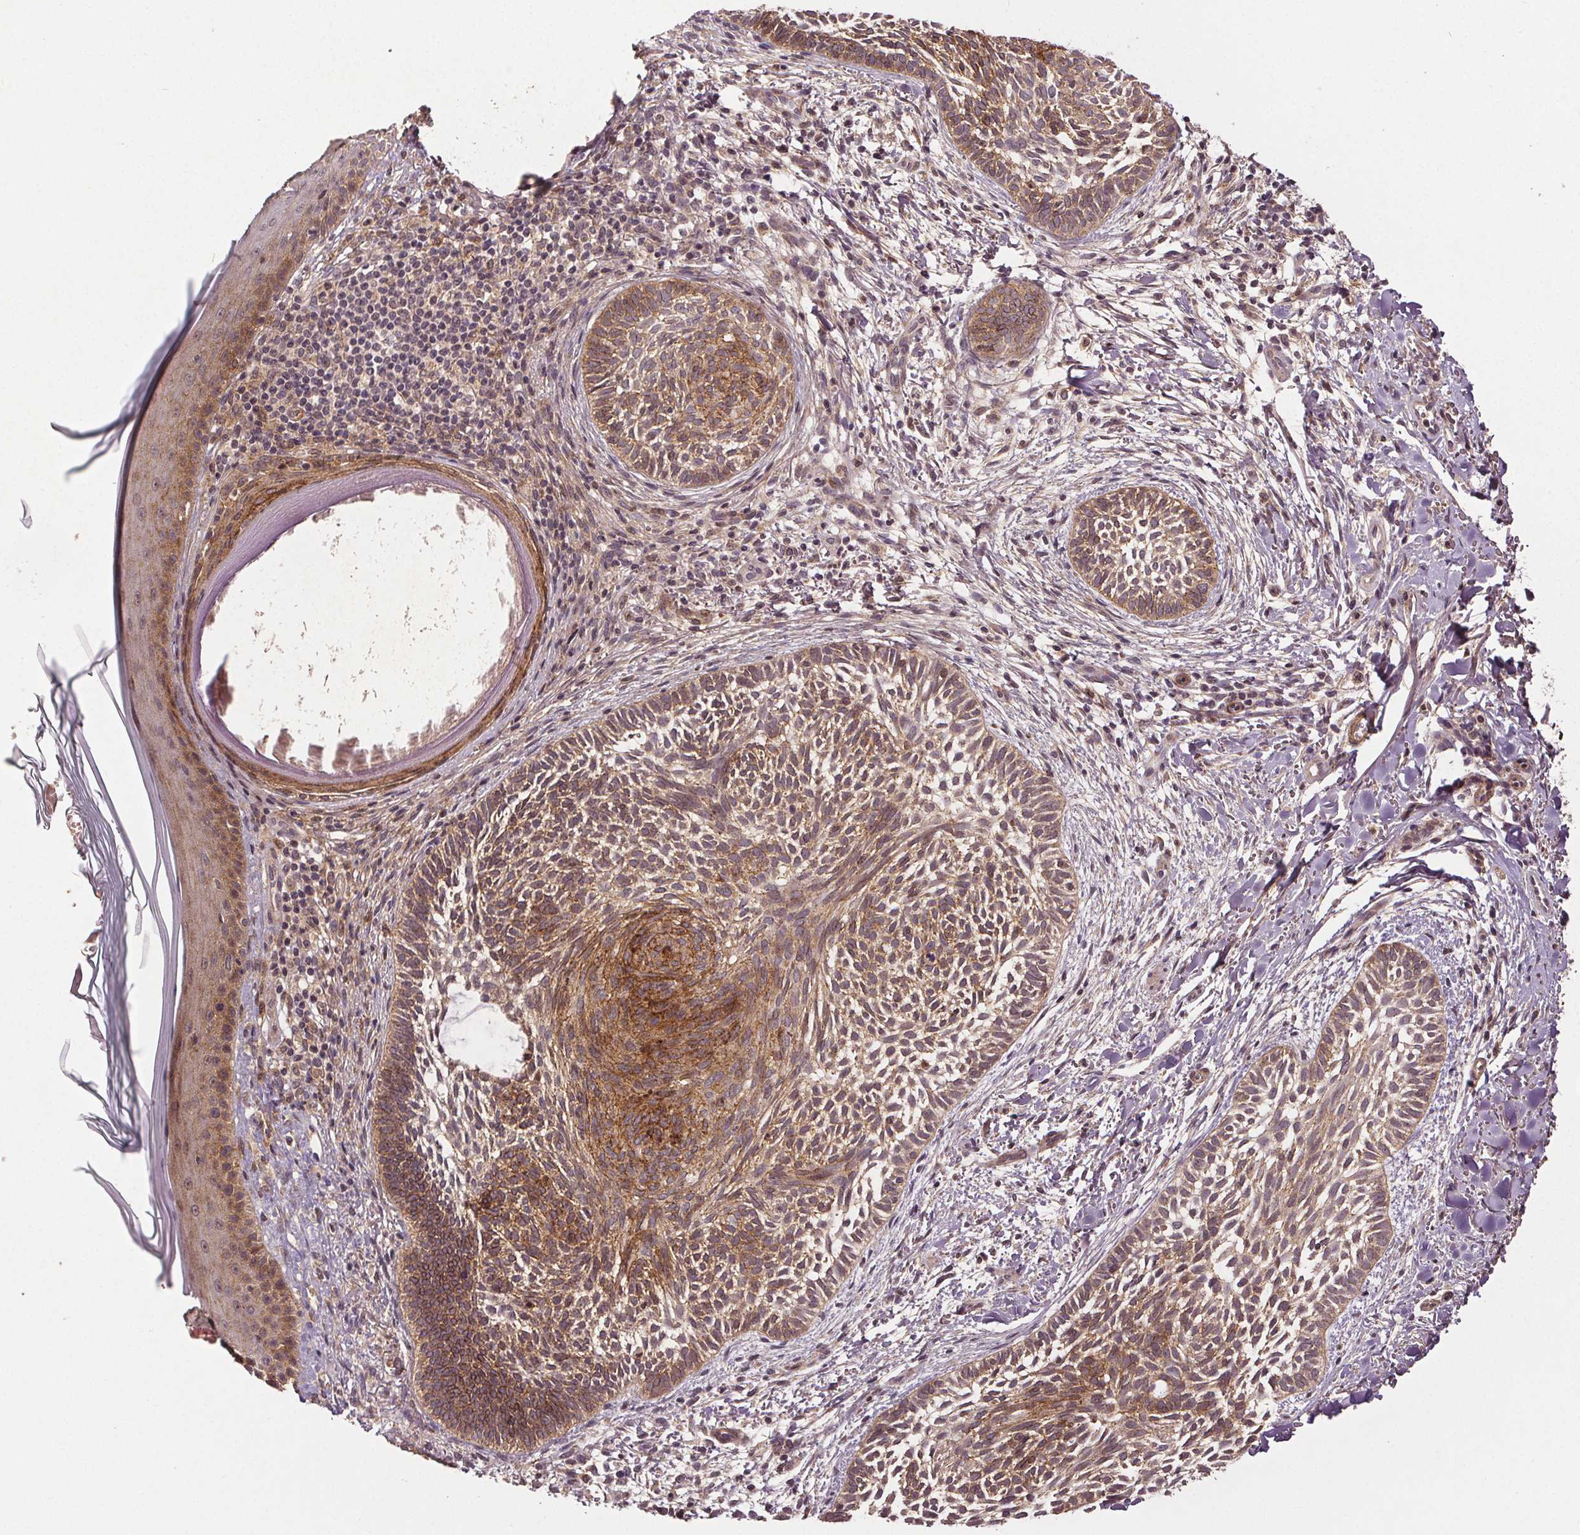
{"staining": {"intensity": "moderate", "quantity": ">75%", "location": "cytoplasmic/membranous"}, "tissue": "skin cancer", "cell_type": "Tumor cells", "image_type": "cancer", "snomed": [{"axis": "morphology", "description": "Normal tissue, NOS"}, {"axis": "morphology", "description": "Basal cell carcinoma"}, {"axis": "topography", "description": "Skin"}], "caption": "Immunohistochemical staining of human skin cancer (basal cell carcinoma) exhibits moderate cytoplasmic/membranous protein expression in about >75% of tumor cells.", "gene": "EPHB3", "patient": {"sex": "male", "age": 46}}